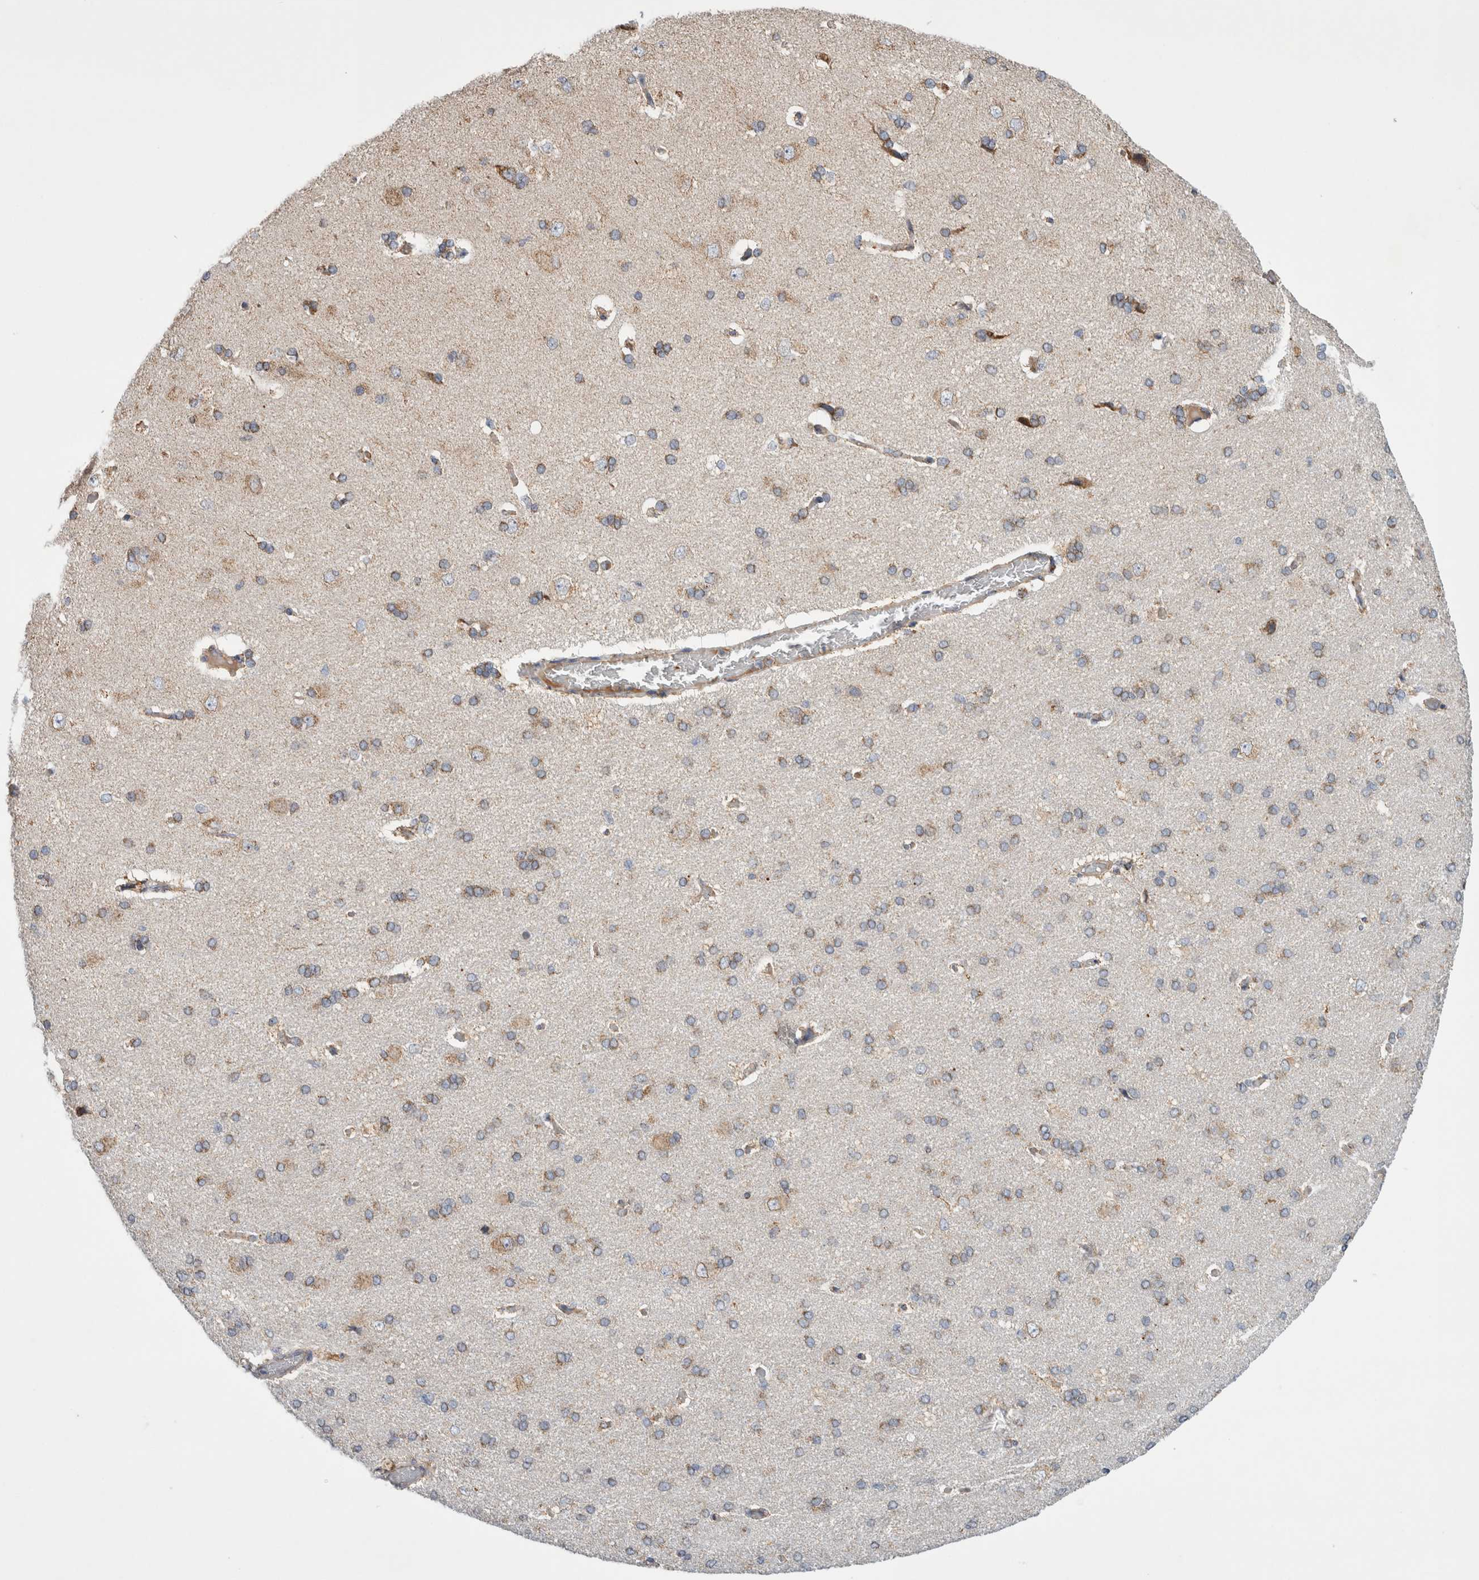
{"staining": {"intensity": "moderate", "quantity": "25%-75%", "location": "cytoplasmic/membranous"}, "tissue": "cerebral cortex", "cell_type": "Endothelial cells", "image_type": "normal", "snomed": [{"axis": "morphology", "description": "Normal tissue, NOS"}, {"axis": "topography", "description": "Cerebral cortex"}], "caption": "Immunohistochemistry (IHC) photomicrograph of benign cerebral cortex stained for a protein (brown), which exhibits medium levels of moderate cytoplasmic/membranous expression in about 25%-75% of endothelial cells.", "gene": "IARS2", "patient": {"sex": "male", "age": 62}}